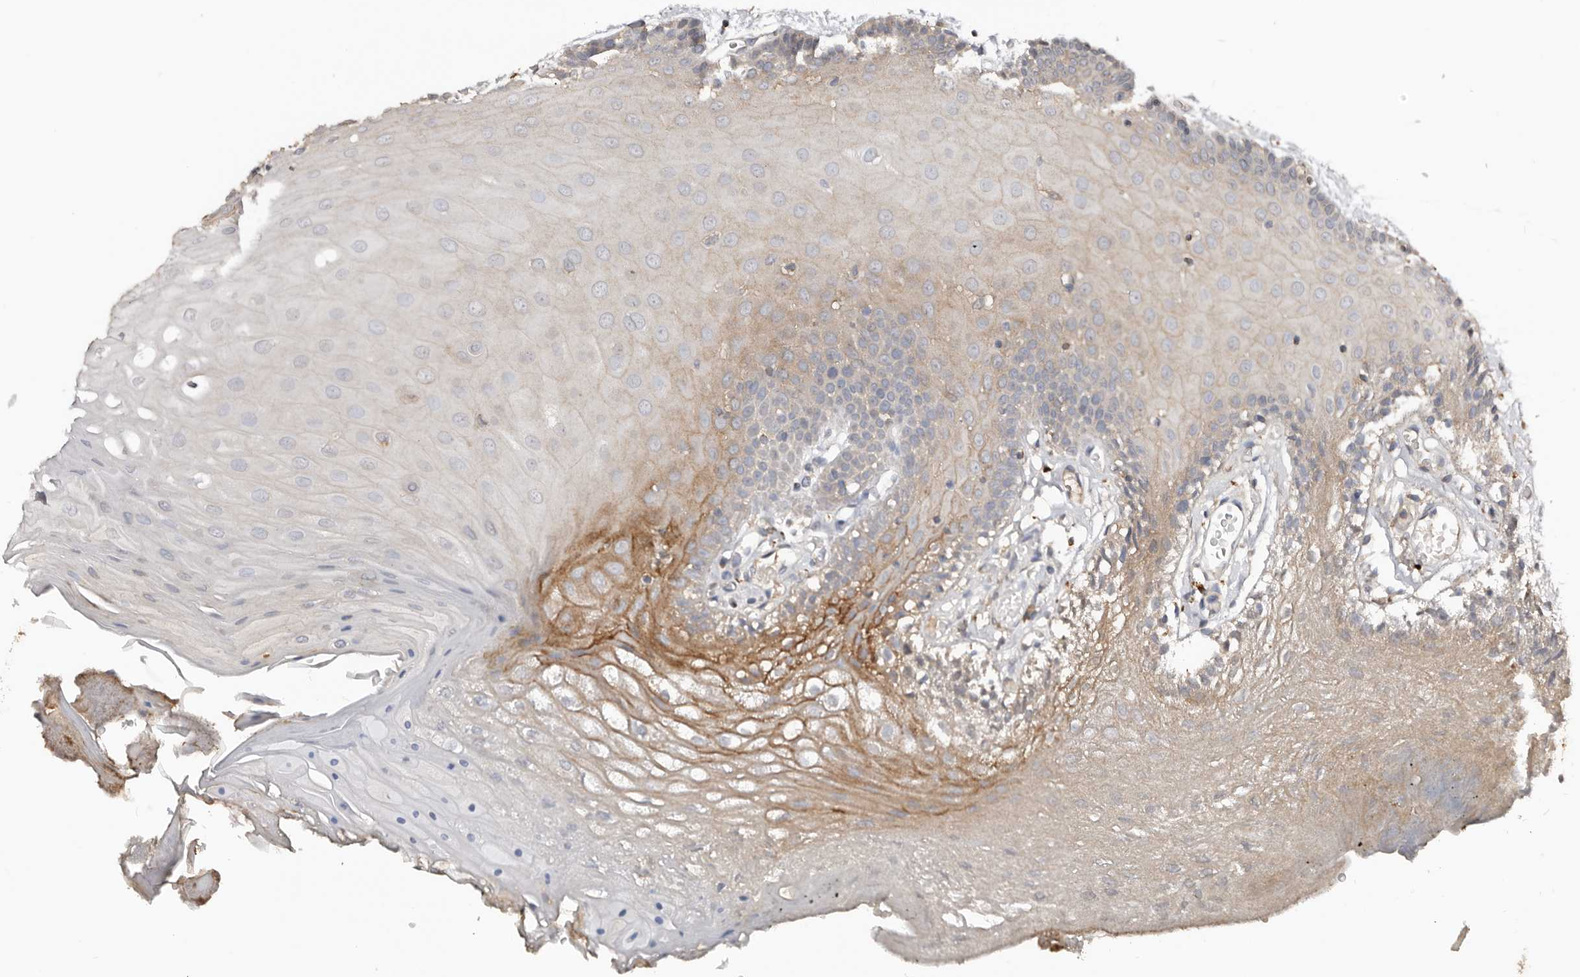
{"staining": {"intensity": "moderate", "quantity": "<25%", "location": "cytoplasmic/membranous"}, "tissue": "oral mucosa", "cell_type": "Squamous epithelial cells", "image_type": "normal", "snomed": [{"axis": "morphology", "description": "Normal tissue, NOS"}, {"axis": "morphology", "description": "Squamous cell carcinoma, NOS"}, {"axis": "topography", "description": "Skeletal muscle"}, {"axis": "topography", "description": "Oral tissue"}, {"axis": "topography", "description": "Salivary gland"}, {"axis": "topography", "description": "Head-Neck"}], "caption": "Brown immunohistochemical staining in unremarkable human oral mucosa demonstrates moderate cytoplasmic/membranous positivity in approximately <25% of squamous epithelial cells. The staining was performed using DAB to visualize the protein expression in brown, while the nuclei were stained in blue with hematoxylin (Magnification: 20x).", "gene": "SLC39A2", "patient": {"sex": "male", "age": 54}}